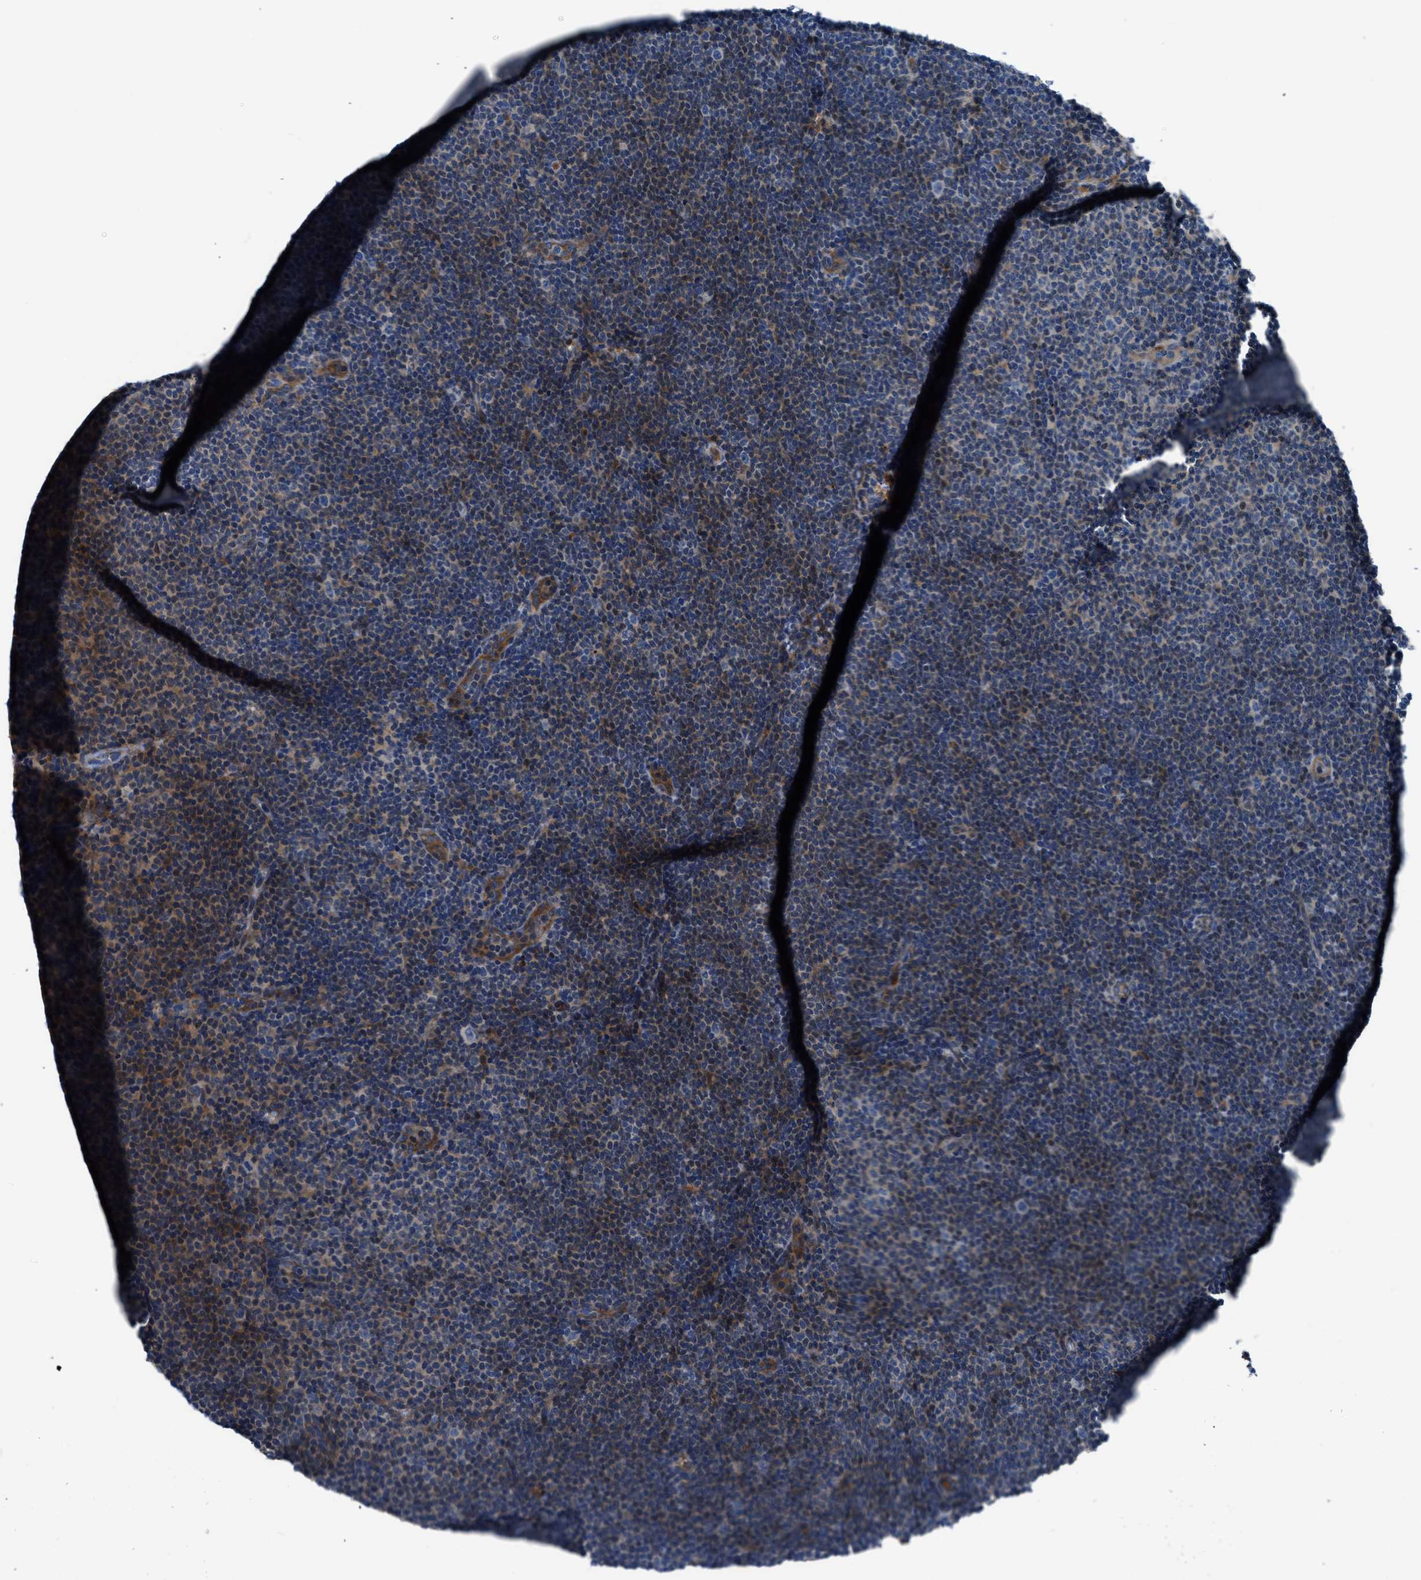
{"staining": {"intensity": "moderate", "quantity": "25%-75%", "location": "cytoplasmic/membranous"}, "tissue": "lymphoma", "cell_type": "Tumor cells", "image_type": "cancer", "snomed": [{"axis": "morphology", "description": "Malignant lymphoma, non-Hodgkin's type, Low grade"}, {"axis": "topography", "description": "Lymph node"}], "caption": "DAB immunohistochemical staining of human low-grade malignant lymphoma, non-Hodgkin's type demonstrates moderate cytoplasmic/membranous protein staining in about 25%-75% of tumor cells.", "gene": "SLC38A6", "patient": {"sex": "female", "age": 53}}